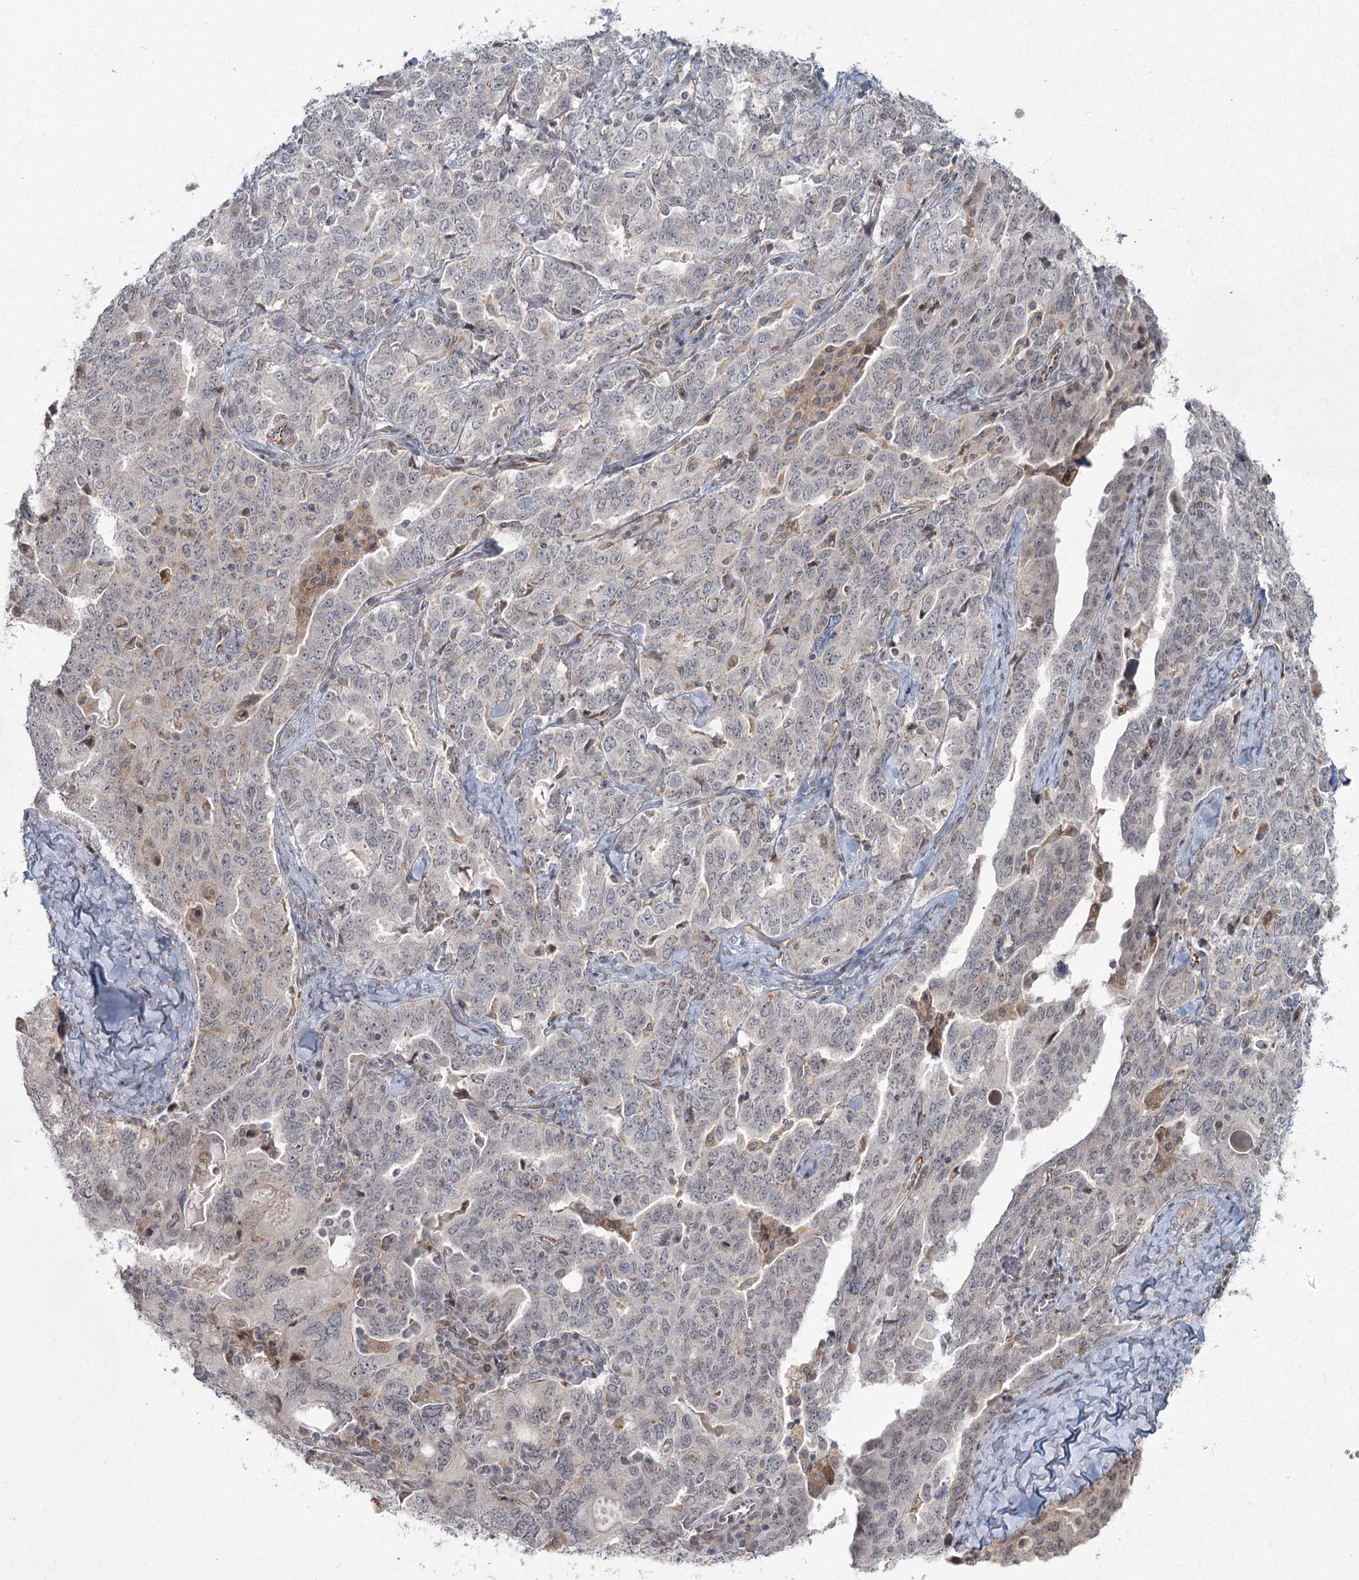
{"staining": {"intensity": "negative", "quantity": "none", "location": "none"}, "tissue": "ovarian cancer", "cell_type": "Tumor cells", "image_type": "cancer", "snomed": [{"axis": "morphology", "description": "Carcinoma, endometroid"}, {"axis": "topography", "description": "Ovary"}], "caption": "A histopathology image of human endometroid carcinoma (ovarian) is negative for staining in tumor cells.", "gene": "AP2M1", "patient": {"sex": "female", "age": 62}}